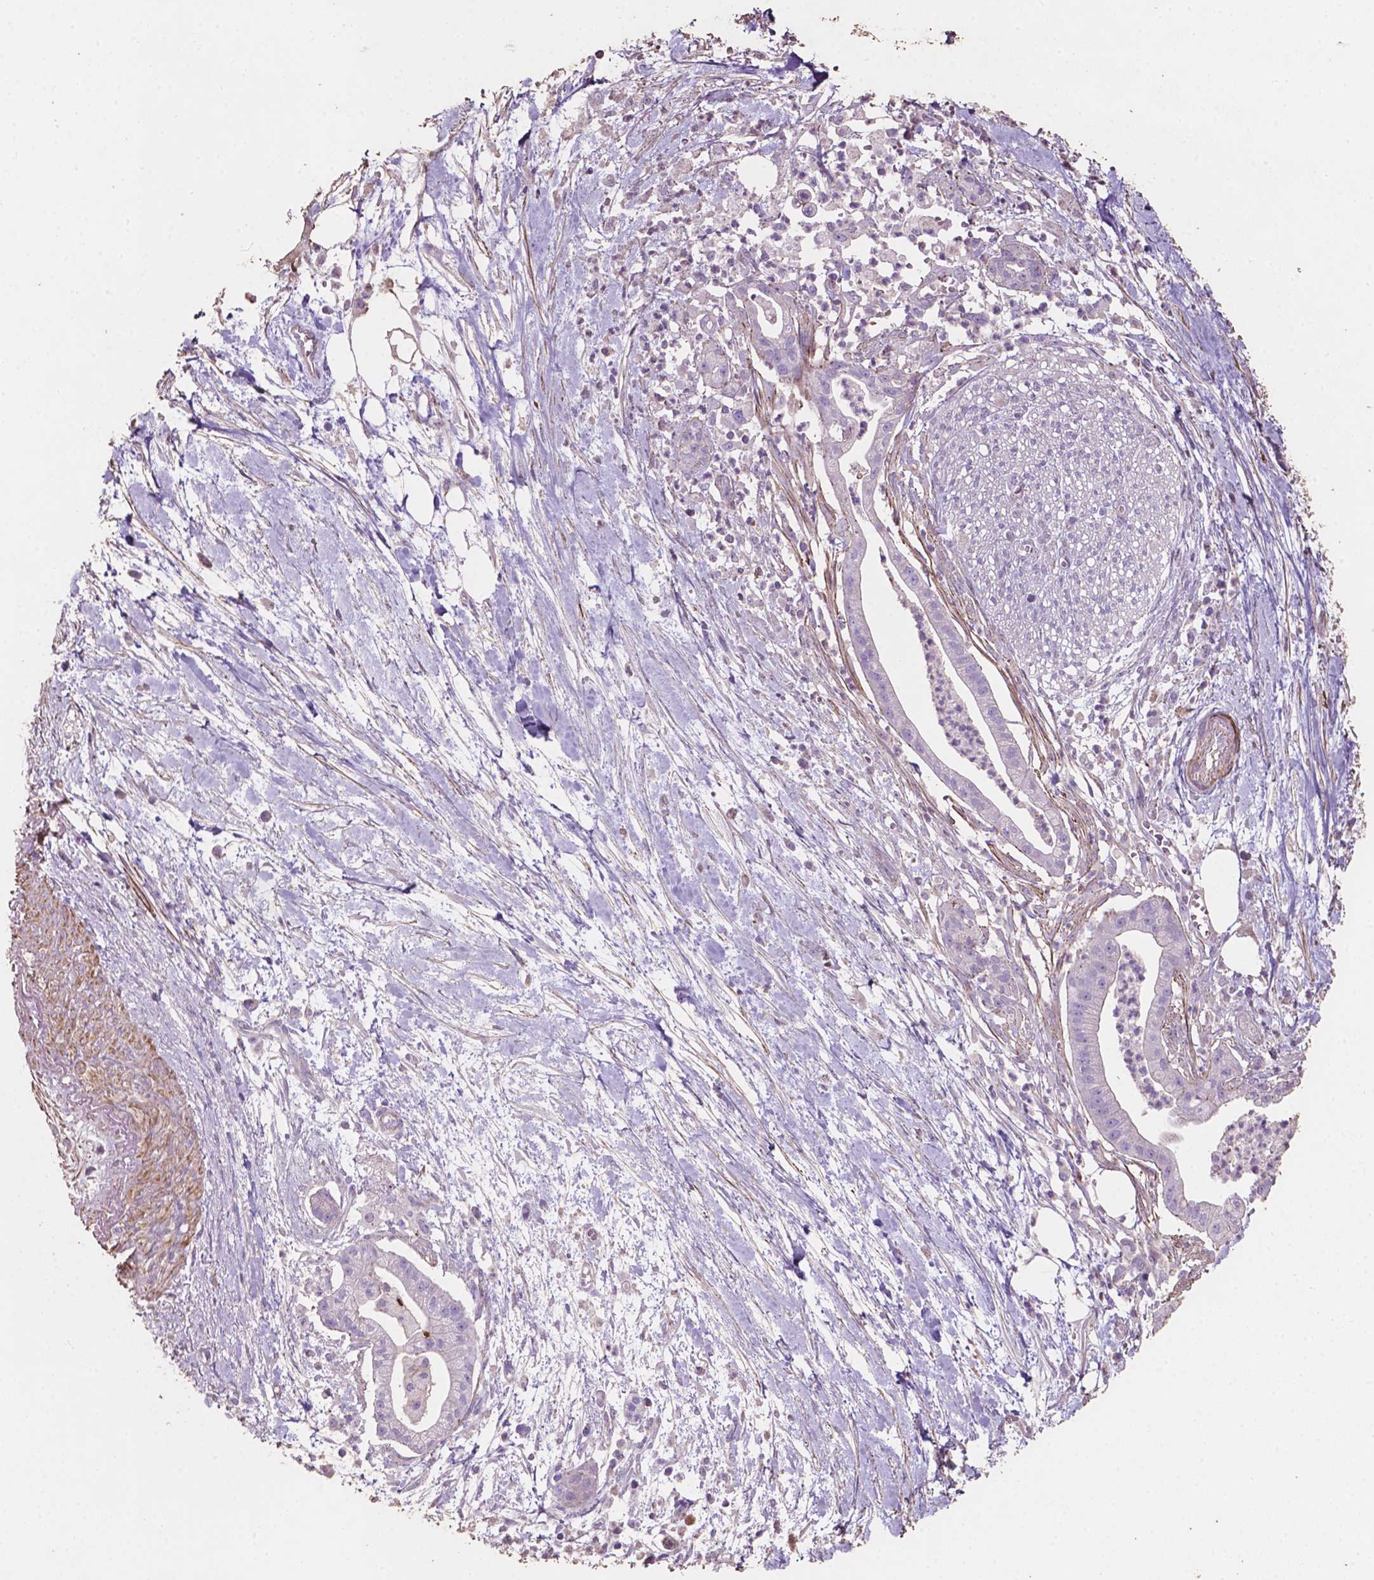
{"staining": {"intensity": "negative", "quantity": "none", "location": "none"}, "tissue": "pancreatic cancer", "cell_type": "Tumor cells", "image_type": "cancer", "snomed": [{"axis": "morphology", "description": "Normal tissue, NOS"}, {"axis": "morphology", "description": "Adenocarcinoma, NOS"}, {"axis": "topography", "description": "Lymph node"}, {"axis": "topography", "description": "Pancreas"}], "caption": "Tumor cells show no significant expression in adenocarcinoma (pancreatic).", "gene": "COMMD4", "patient": {"sex": "female", "age": 58}}